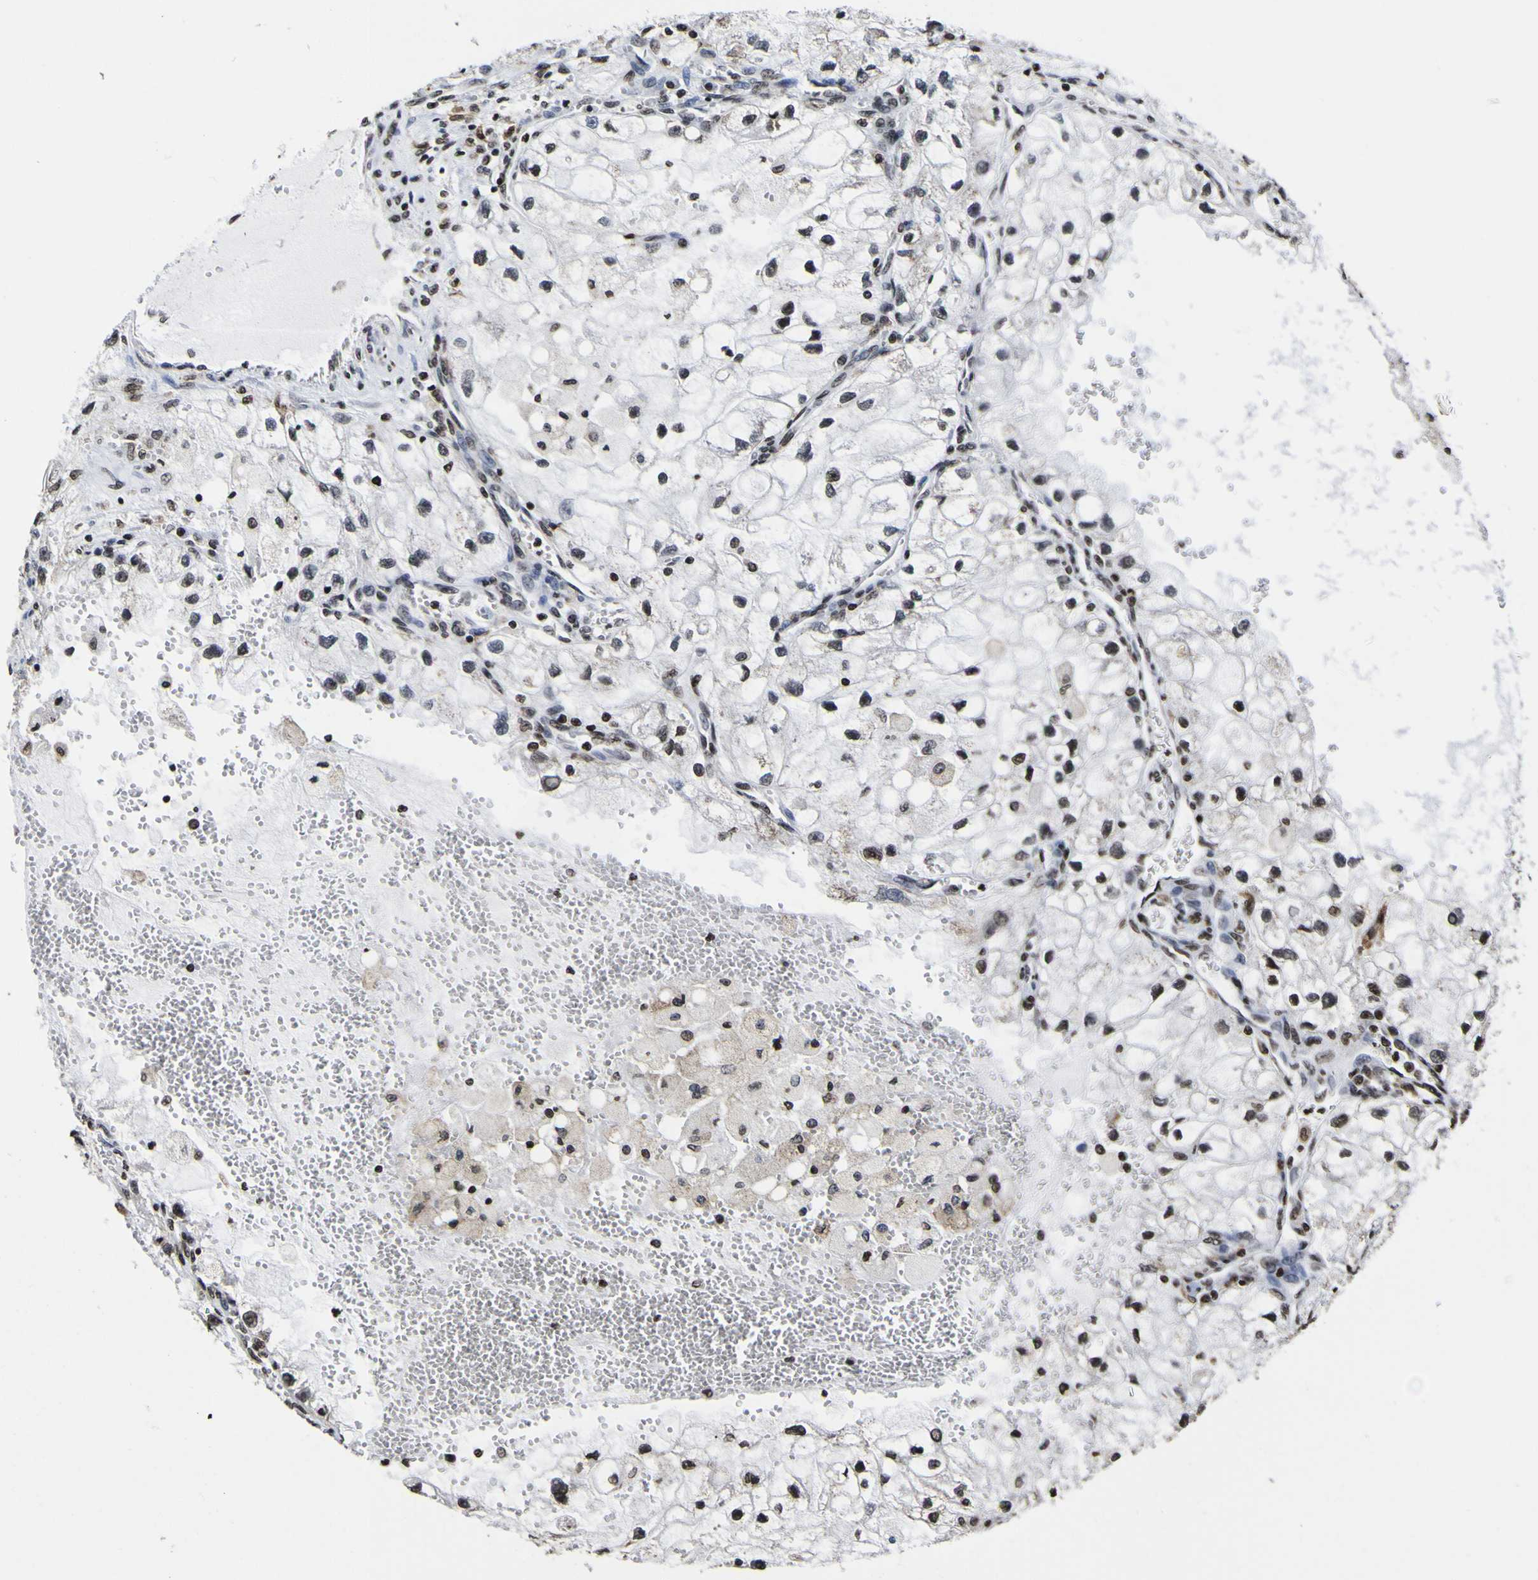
{"staining": {"intensity": "moderate", "quantity": "<25%", "location": "nuclear"}, "tissue": "renal cancer", "cell_type": "Tumor cells", "image_type": "cancer", "snomed": [{"axis": "morphology", "description": "Adenocarcinoma, NOS"}, {"axis": "topography", "description": "Kidney"}], "caption": "Renal cancer stained for a protein (brown) reveals moderate nuclear positive expression in about <25% of tumor cells.", "gene": "PIAS1", "patient": {"sex": "female", "age": 70}}